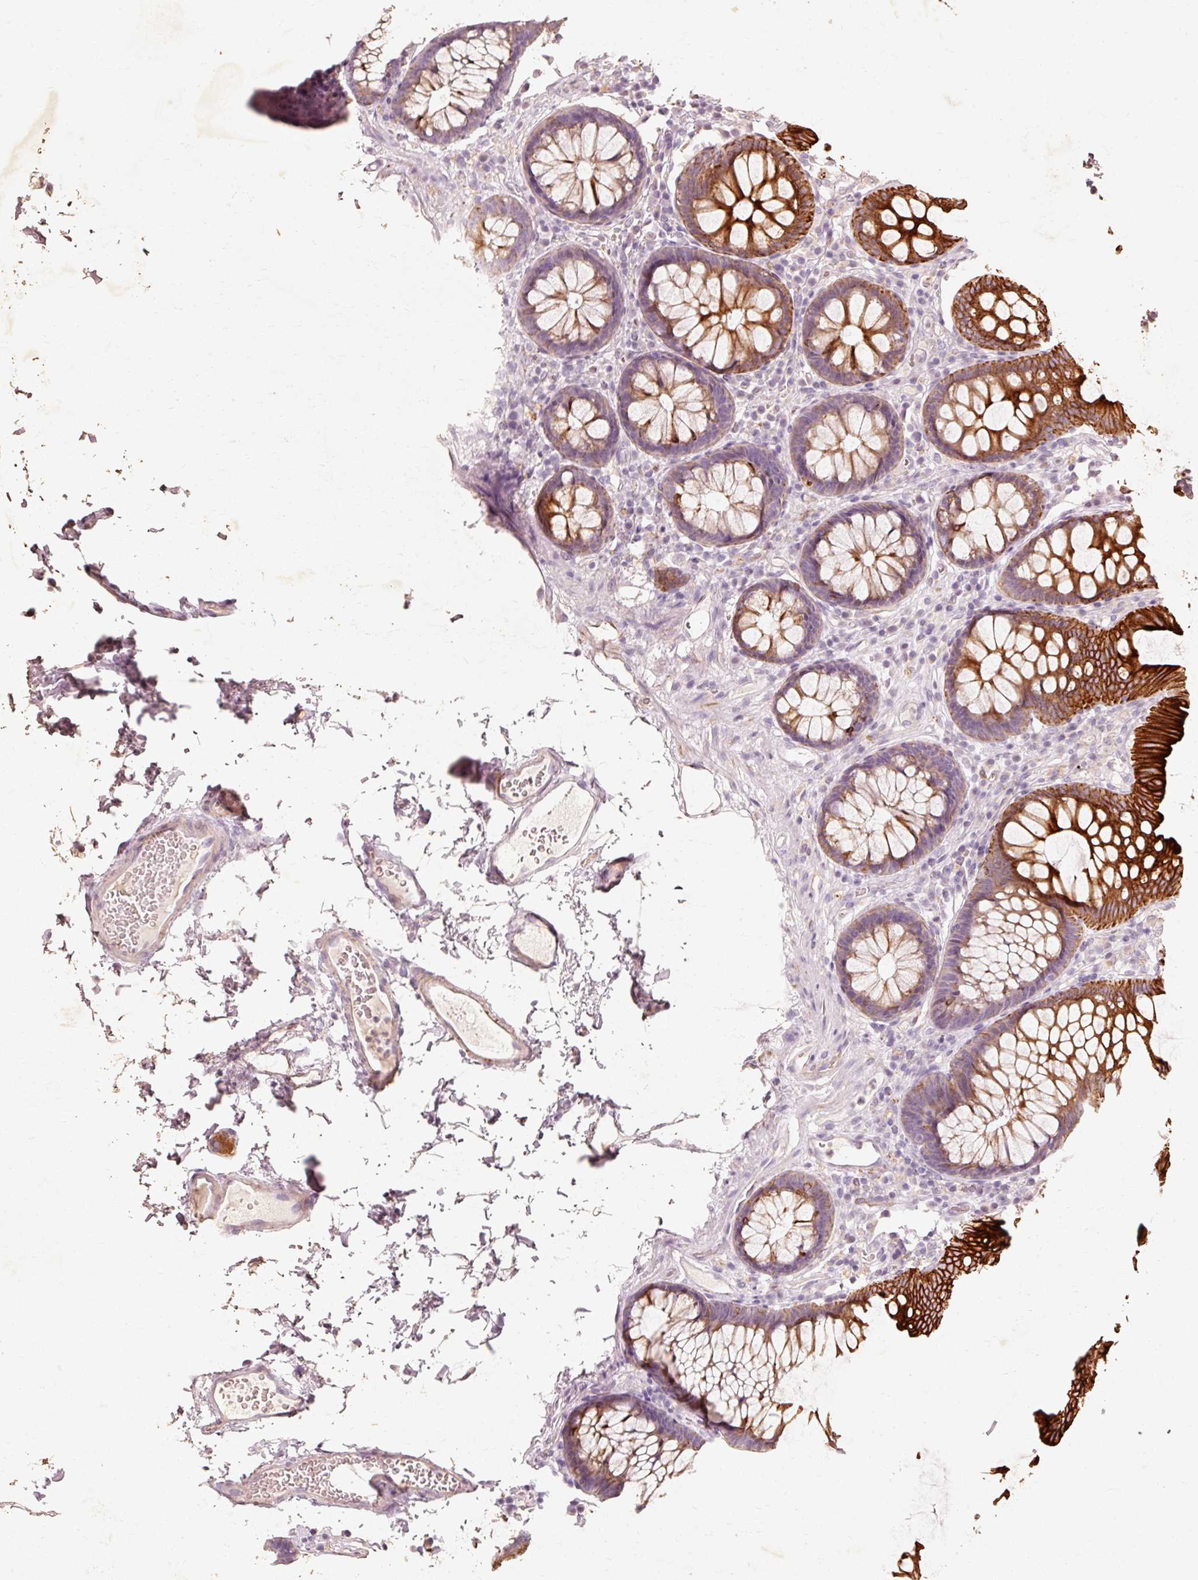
{"staining": {"intensity": "weak", "quantity": "<25%", "location": "cytoplasmic/membranous"}, "tissue": "colon", "cell_type": "Endothelial cells", "image_type": "normal", "snomed": [{"axis": "morphology", "description": "Normal tissue, NOS"}, {"axis": "topography", "description": "Colon"}, {"axis": "topography", "description": "Peripheral nerve tissue"}], "caption": "Micrograph shows no significant protein expression in endothelial cells of normal colon.", "gene": "TRIM73", "patient": {"sex": "male", "age": 84}}